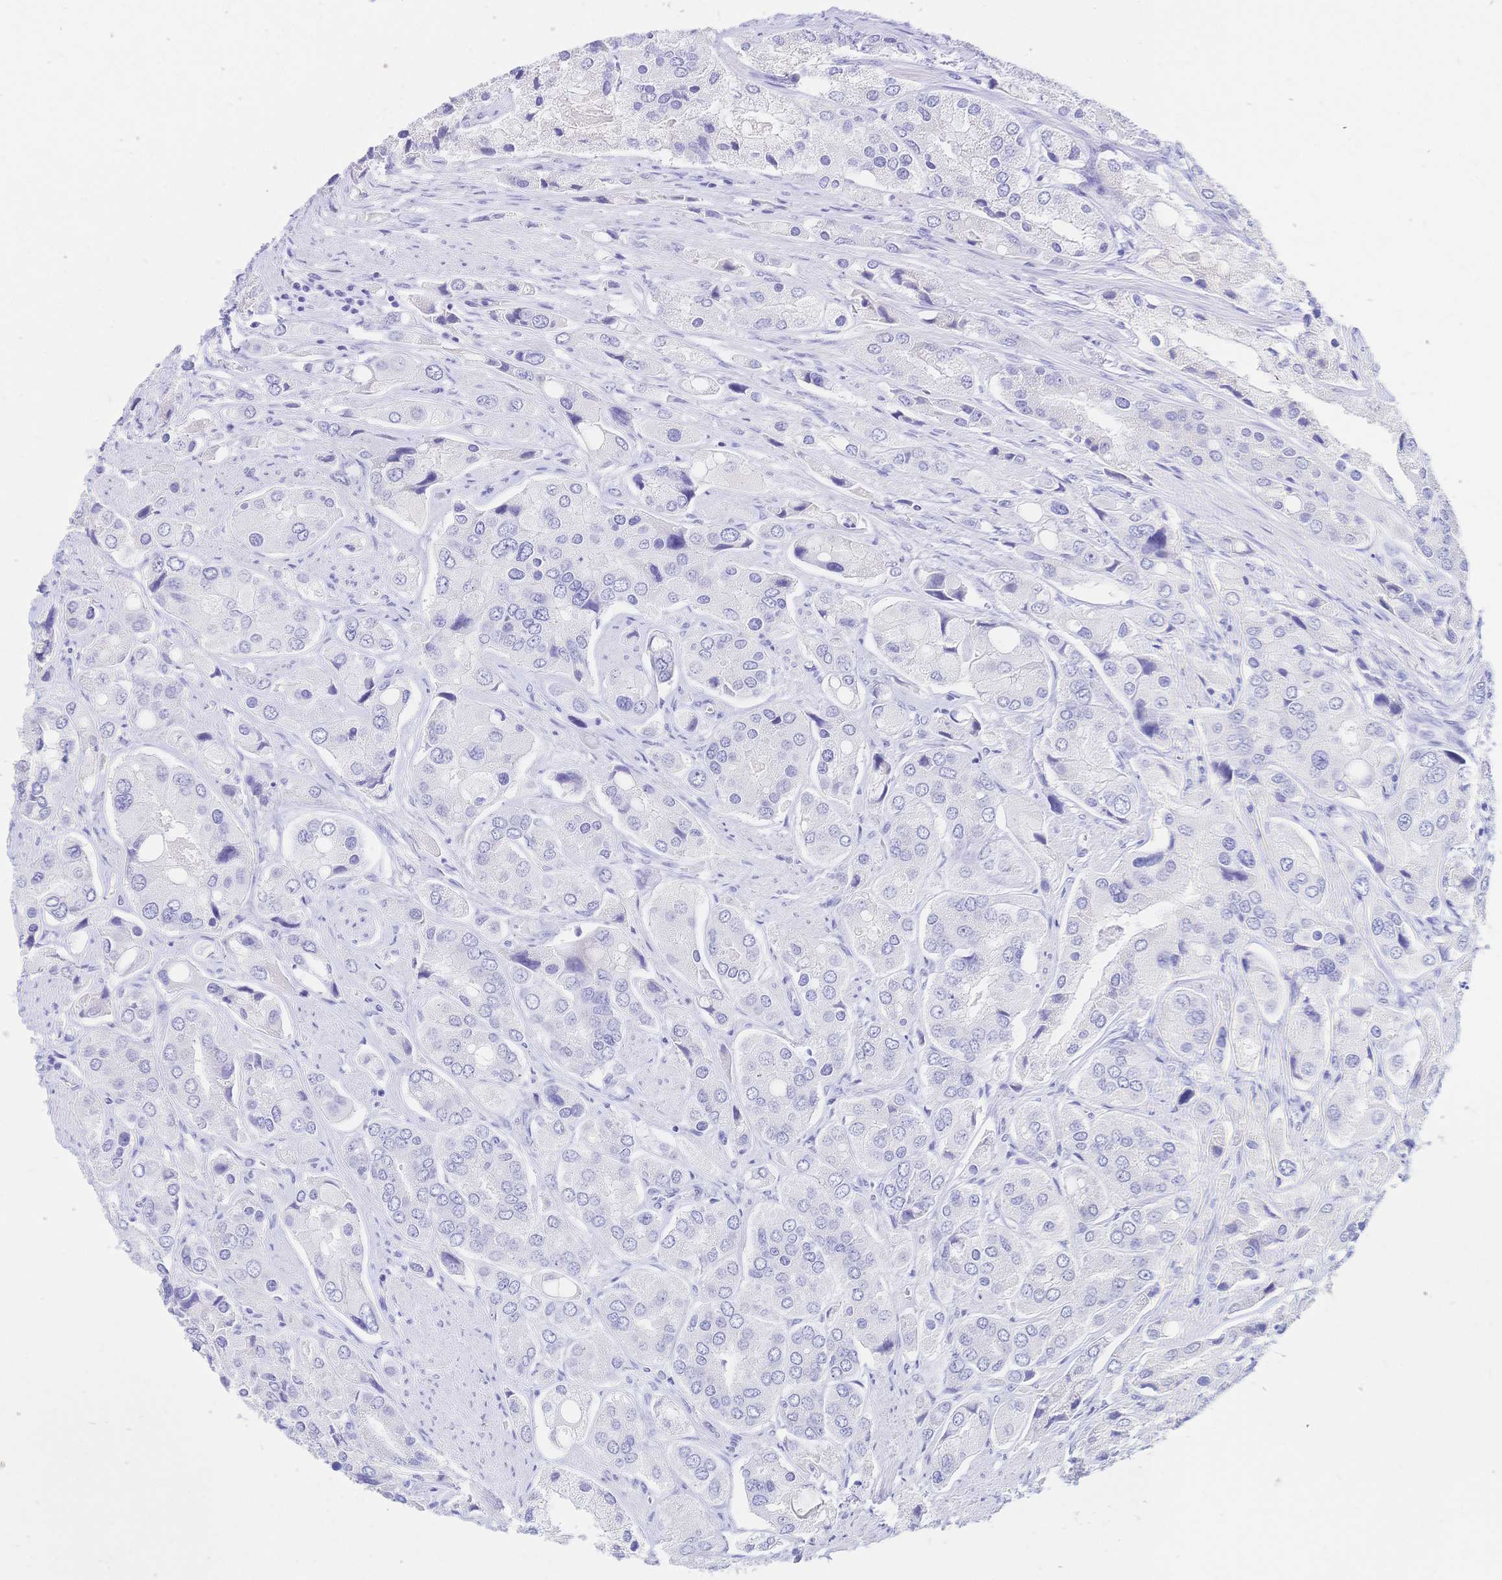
{"staining": {"intensity": "negative", "quantity": "none", "location": "none"}, "tissue": "prostate cancer", "cell_type": "Tumor cells", "image_type": "cancer", "snomed": [{"axis": "morphology", "description": "Adenocarcinoma, Low grade"}, {"axis": "topography", "description": "Prostate"}], "caption": "This histopathology image is of adenocarcinoma (low-grade) (prostate) stained with IHC to label a protein in brown with the nuclei are counter-stained blue. There is no expression in tumor cells.", "gene": "MEP1B", "patient": {"sex": "male", "age": 69}}